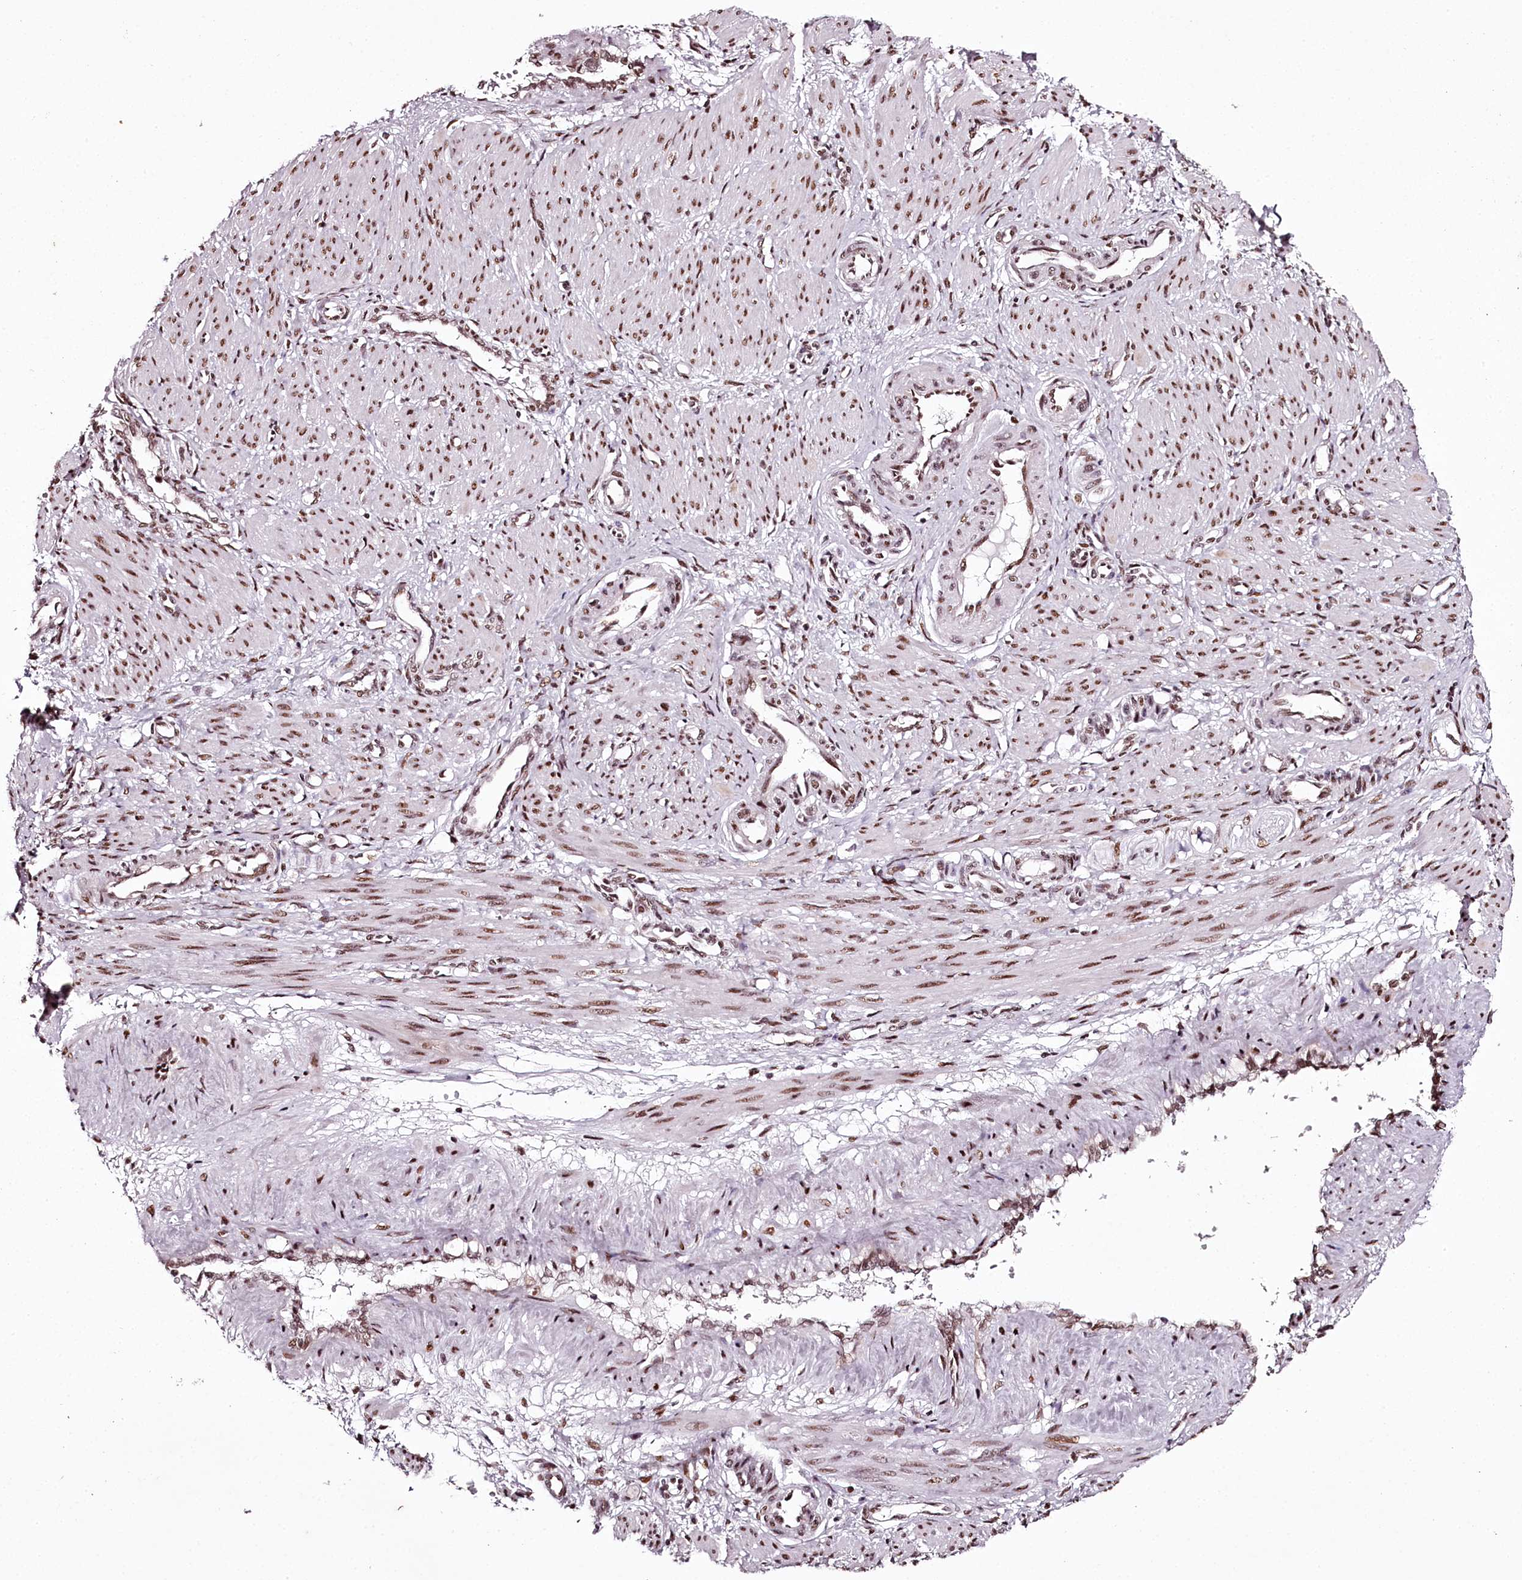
{"staining": {"intensity": "moderate", "quantity": ">75%", "location": "nuclear"}, "tissue": "smooth muscle", "cell_type": "Smooth muscle cells", "image_type": "normal", "snomed": [{"axis": "morphology", "description": "Normal tissue, NOS"}, {"axis": "topography", "description": "Endometrium"}], "caption": "Brown immunohistochemical staining in benign human smooth muscle exhibits moderate nuclear expression in approximately >75% of smooth muscle cells. The staining was performed using DAB, with brown indicating positive protein expression. Nuclei are stained blue with hematoxylin.", "gene": "PSPC1", "patient": {"sex": "female", "age": 33}}